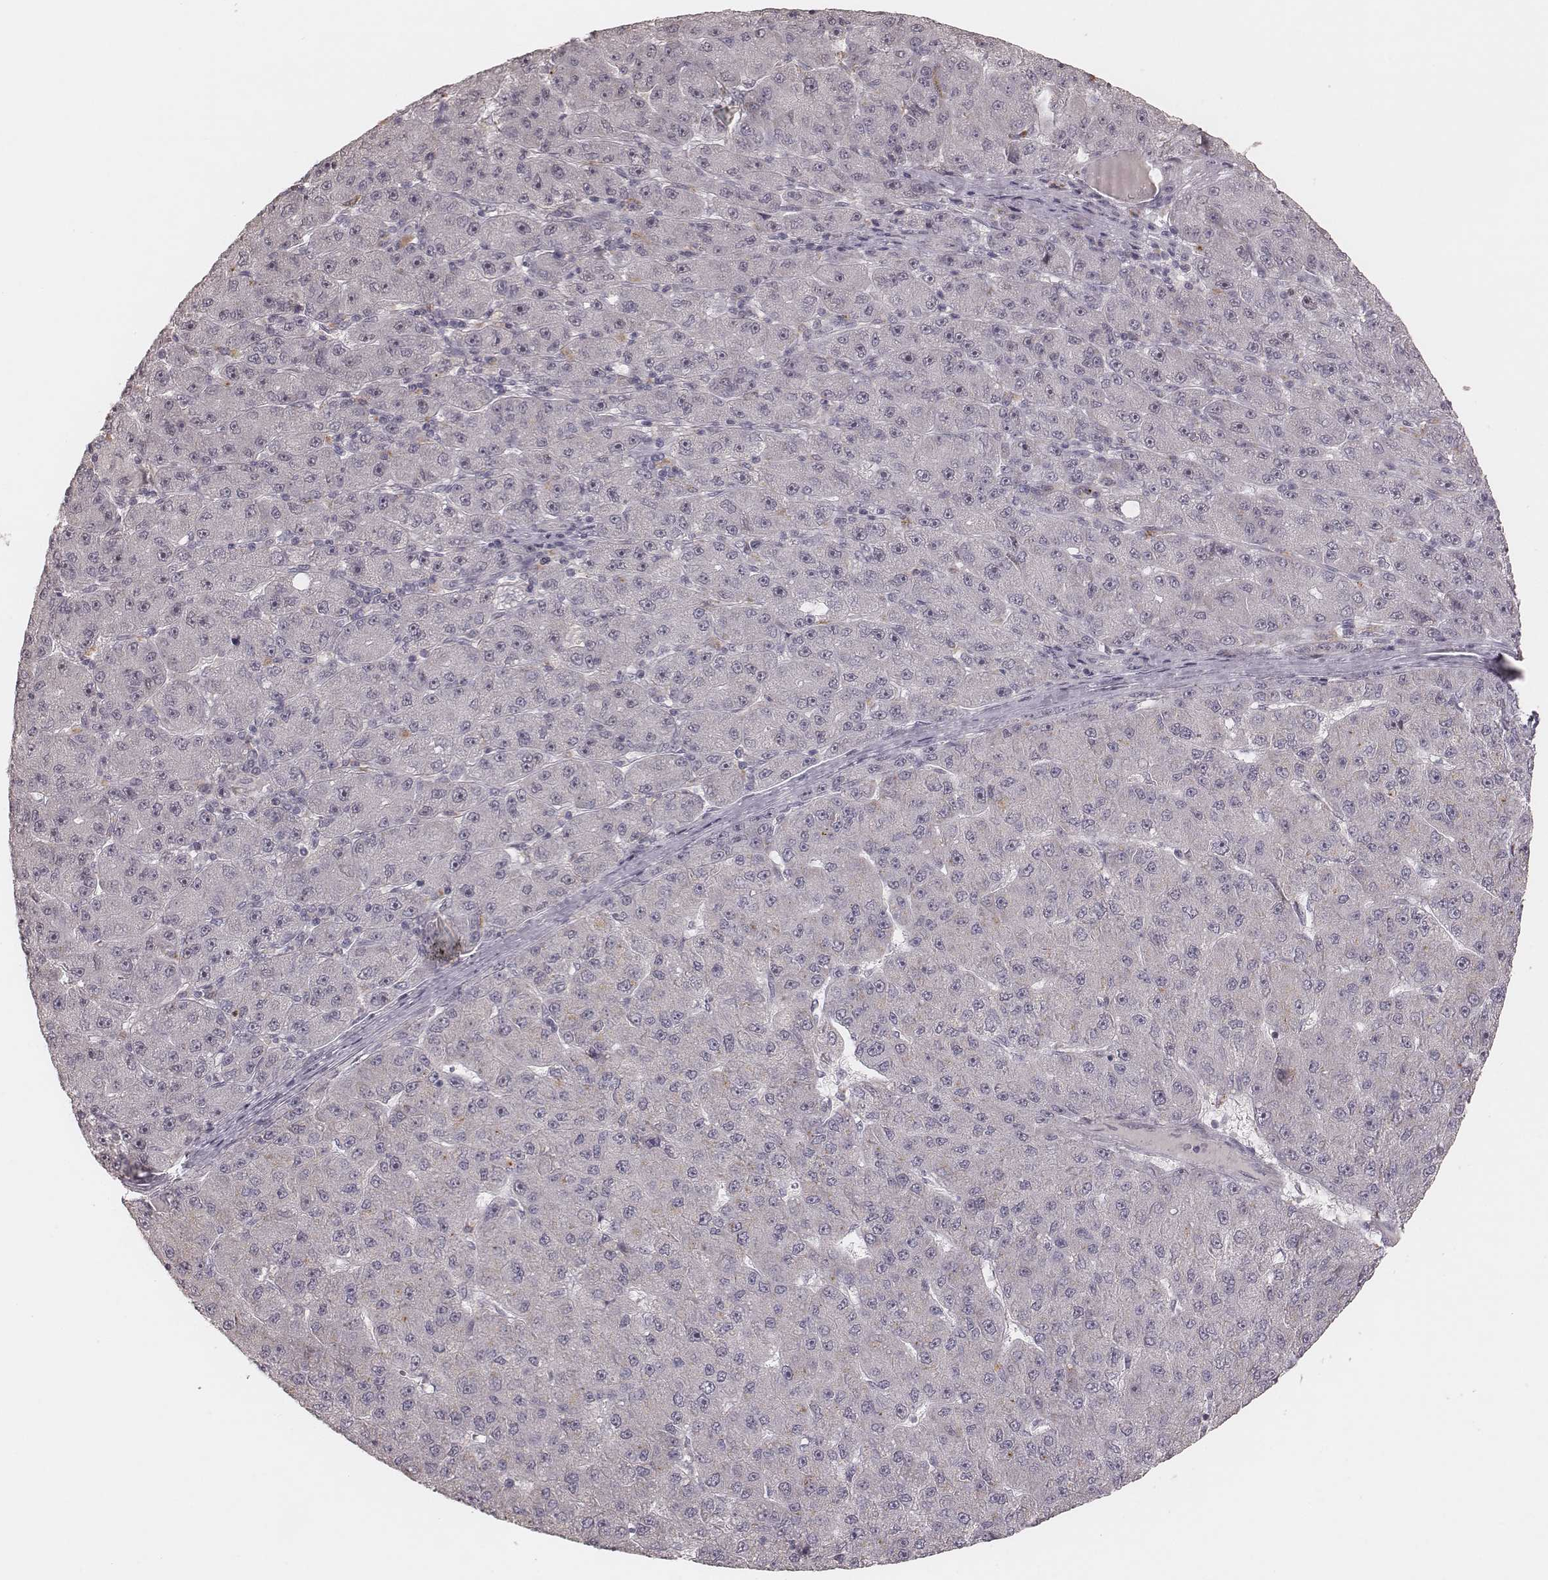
{"staining": {"intensity": "negative", "quantity": "none", "location": "none"}, "tissue": "liver cancer", "cell_type": "Tumor cells", "image_type": "cancer", "snomed": [{"axis": "morphology", "description": "Carcinoma, Hepatocellular, NOS"}, {"axis": "topography", "description": "Liver"}], "caption": "Liver cancer (hepatocellular carcinoma) stained for a protein using IHC exhibits no expression tumor cells.", "gene": "FAM13B", "patient": {"sex": "male", "age": 67}}